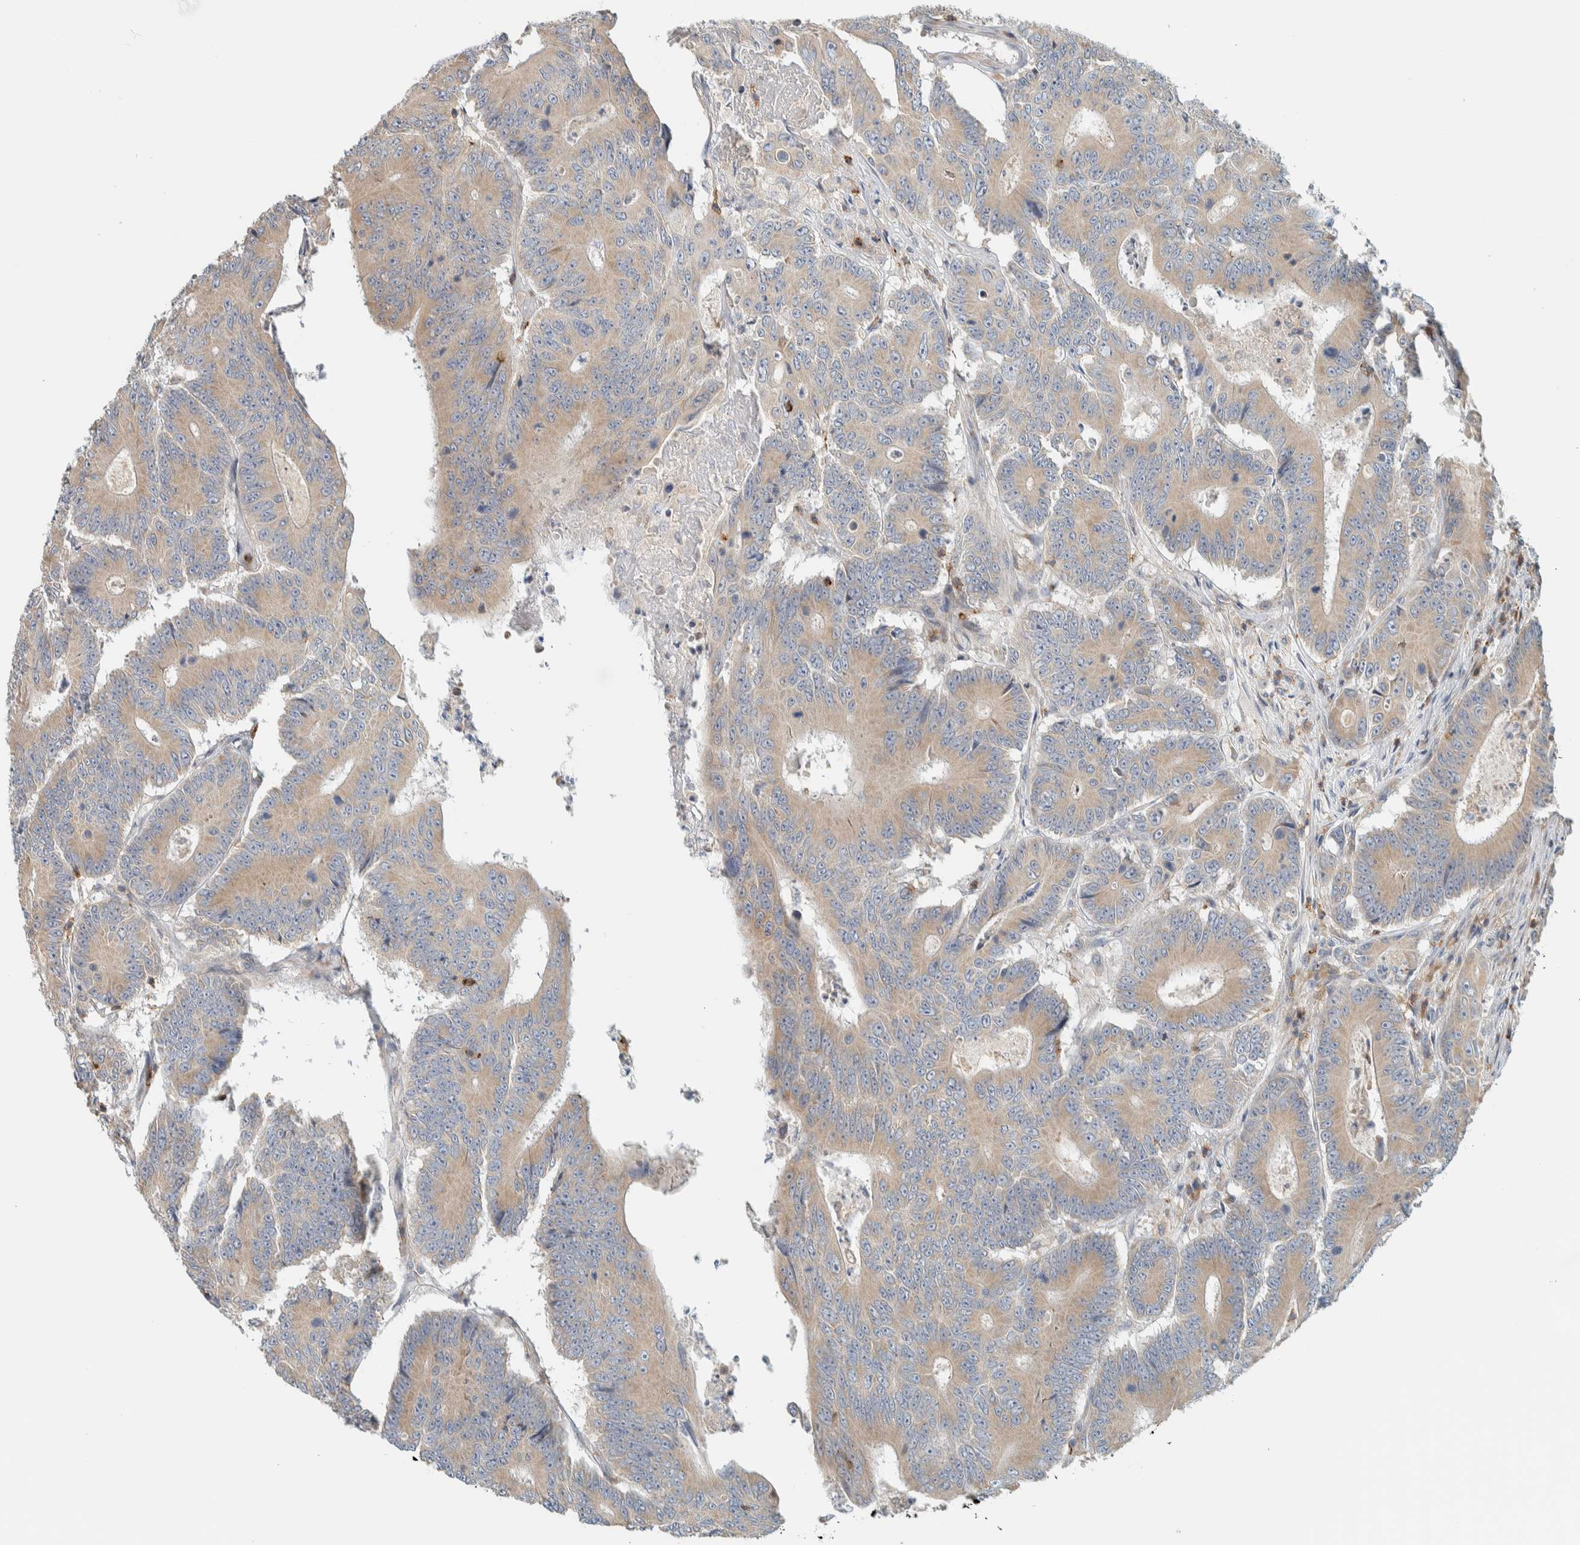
{"staining": {"intensity": "weak", "quantity": ">75%", "location": "cytoplasmic/membranous"}, "tissue": "colorectal cancer", "cell_type": "Tumor cells", "image_type": "cancer", "snomed": [{"axis": "morphology", "description": "Adenocarcinoma, NOS"}, {"axis": "topography", "description": "Colon"}], "caption": "An image of colorectal cancer (adenocarcinoma) stained for a protein displays weak cytoplasmic/membranous brown staining in tumor cells. (IHC, brightfield microscopy, high magnification).", "gene": "CCDC57", "patient": {"sex": "male", "age": 83}}